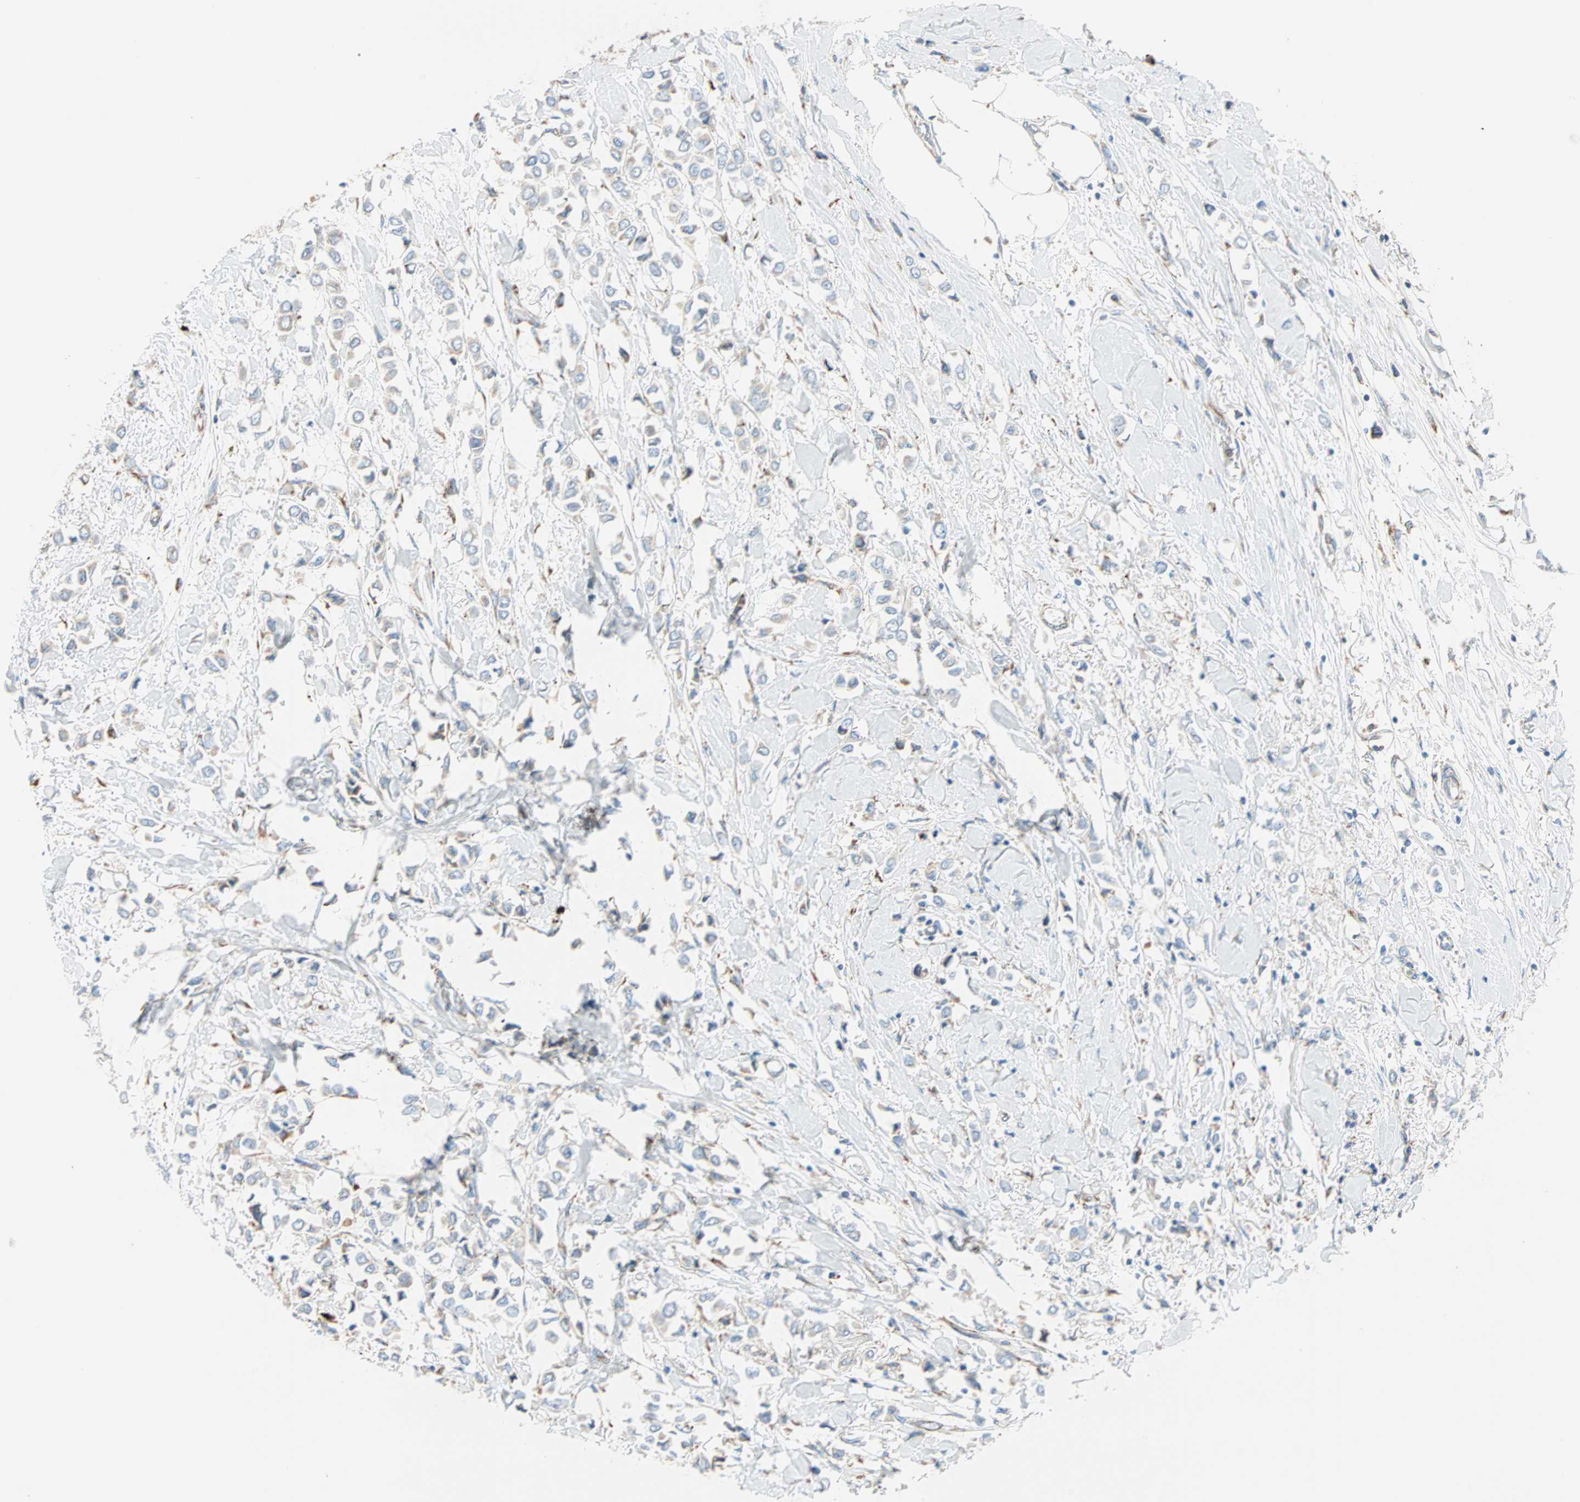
{"staining": {"intensity": "weak", "quantity": ">75%", "location": "cytoplasmic/membranous"}, "tissue": "breast cancer", "cell_type": "Tumor cells", "image_type": "cancer", "snomed": [{"axis": "morphology", "description": "Lobular carcinoma"}, {"axis": "topography", "description": "Breast"}], "caption": "Tumor cells display low levels of weak cytoplasmic/membranous positivity in approximately >75% of cells in breast cancer (lobular carcinoma).", "gene": "PLCXD1", "patient": {"sex": "female", "age": 51}}